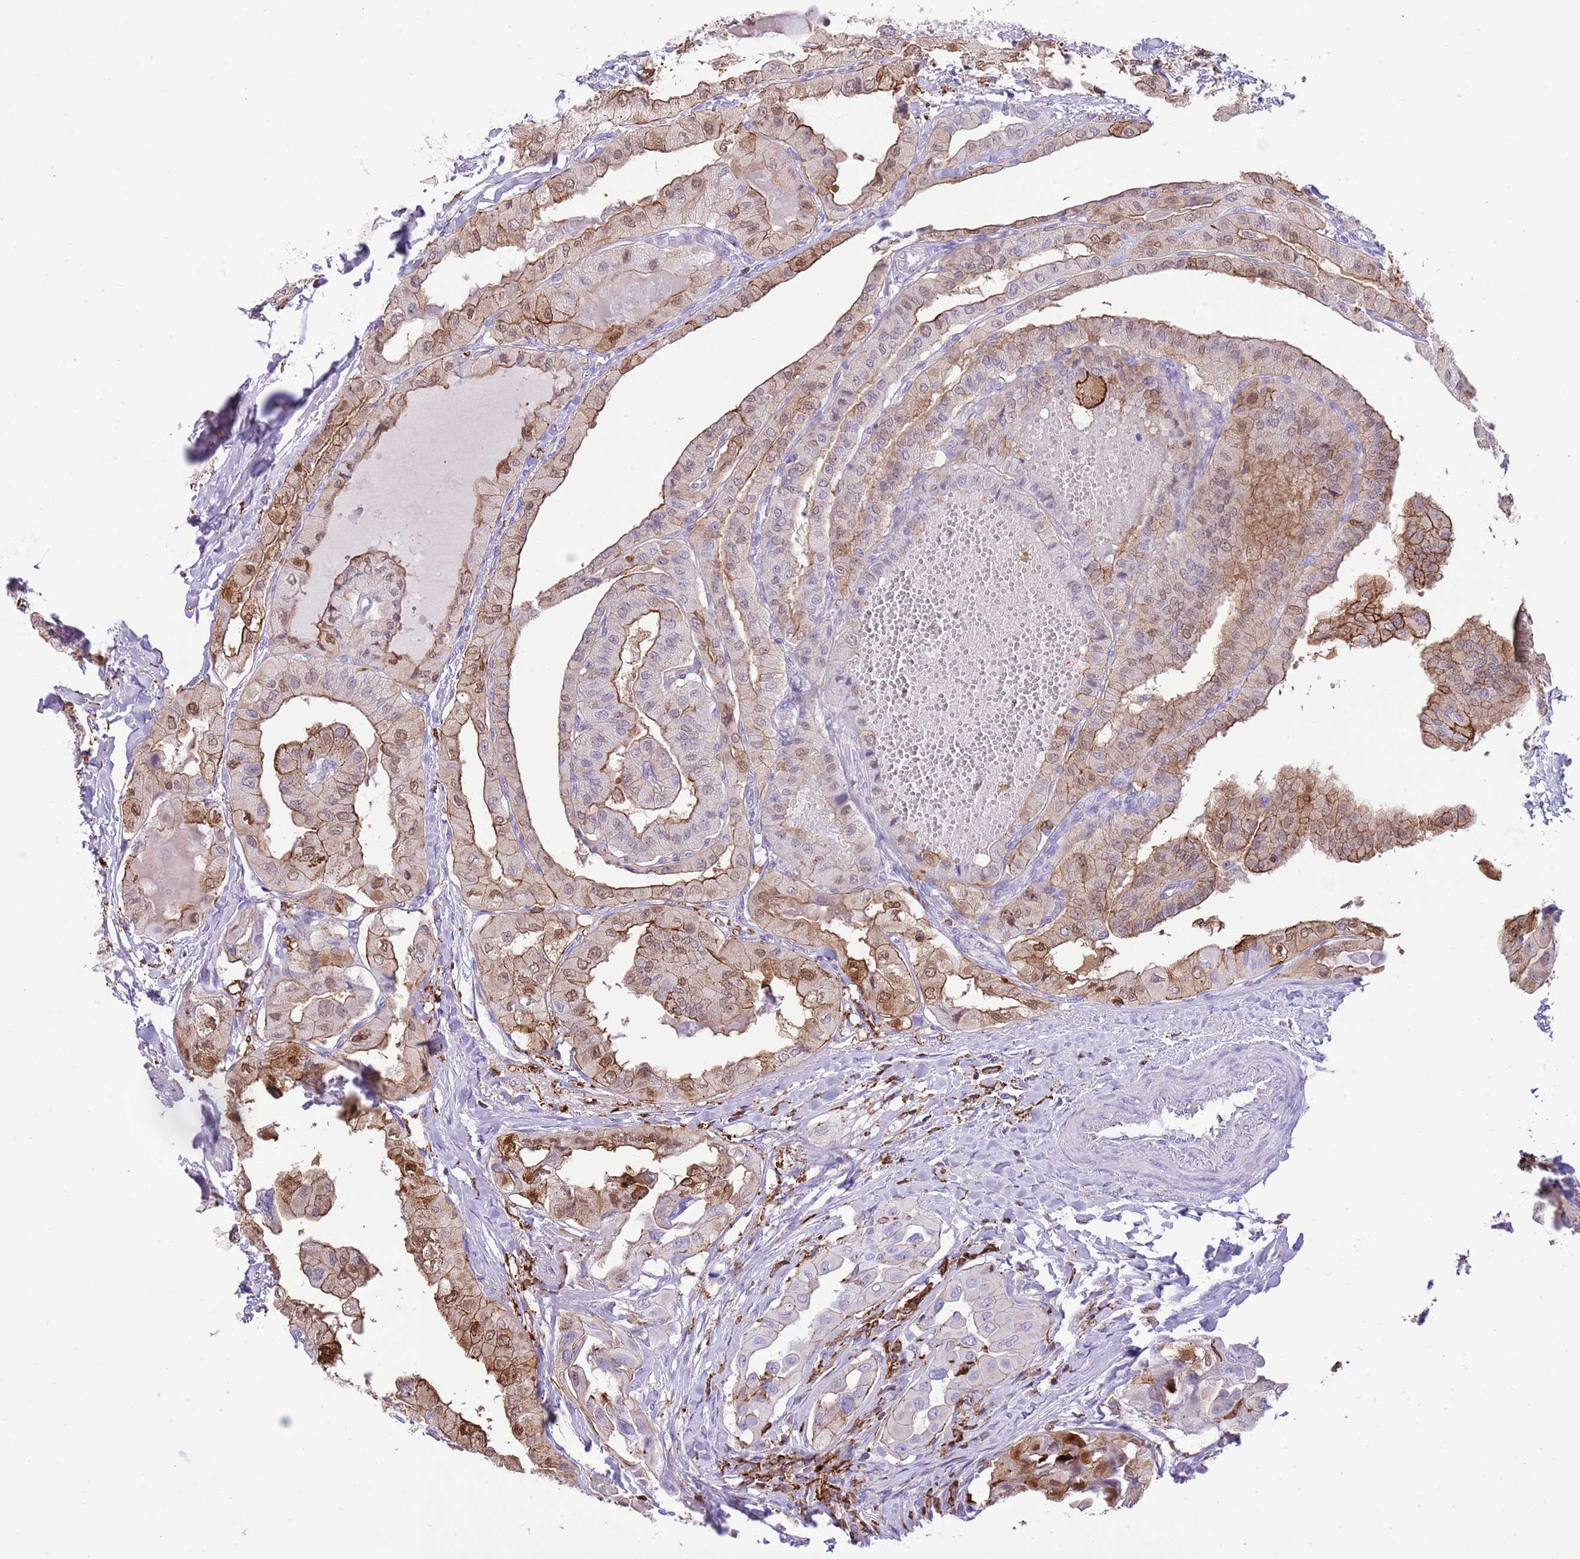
{"staining": {"intensity": "moderate", "quantity": "25%-75%", "location": "cytoplasmic/membranous,nuclear"}, "tissue": "thyroid cancer", "cell_type": "Tumor cells", "image_type": "cancer", "snomed": [{"axis": "morphology", "description": "Papillary adenocarcinoma, NOS"}, {"axis": "topography", "description": "Thyroid gland"}], "caption": "Immunohistochemical staining of human thyroid cancer (papillary adenocarcinoma) shows moderate cytoplasmic/membranous and nuclear protein expression in approximately 25%-75% of tumor cells.", "gene": "EFHD2", "patient": {"sex": "female", "age": 59}}